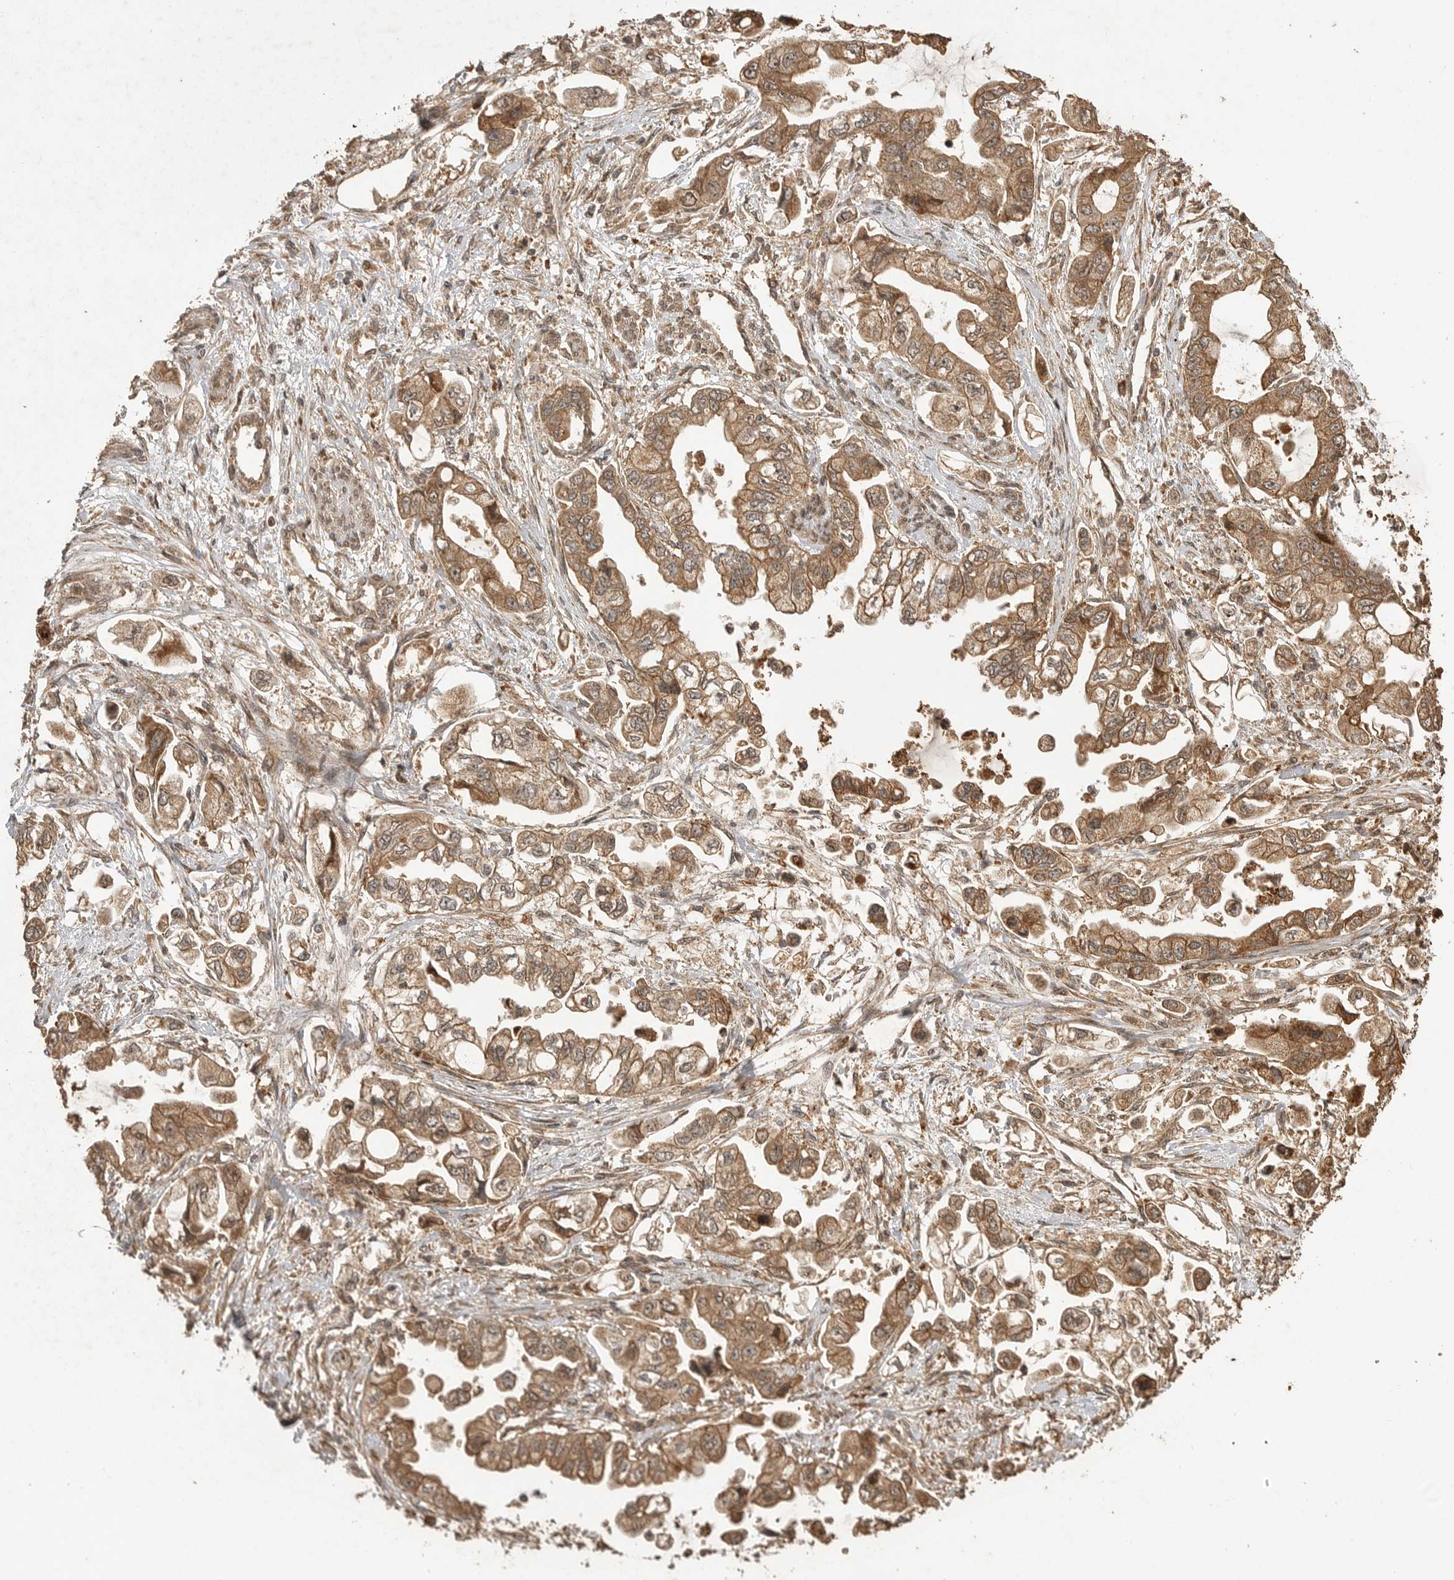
{"staining": {"intensity": "moderate", "quantity": ">75%", "location": "cytoplasmic/membranous"}, "tissue": "stomach cancer", "cell_type": "Tumor cells", "image_type": "cancer", "snomed": [{"axis": "morphology", "description": "Adenocarcinoma, NOS"}, {"axis": "topography", "description": "Stomach"}], "caption": "Human adenocarcinoma (stomach) stained for a protein (brown) shows moderate cytoplasmic/membranous positive positivity in about >75% of tumor cells.", "gene": "BOC", "patient": {"sex": "male", "age": 62}}